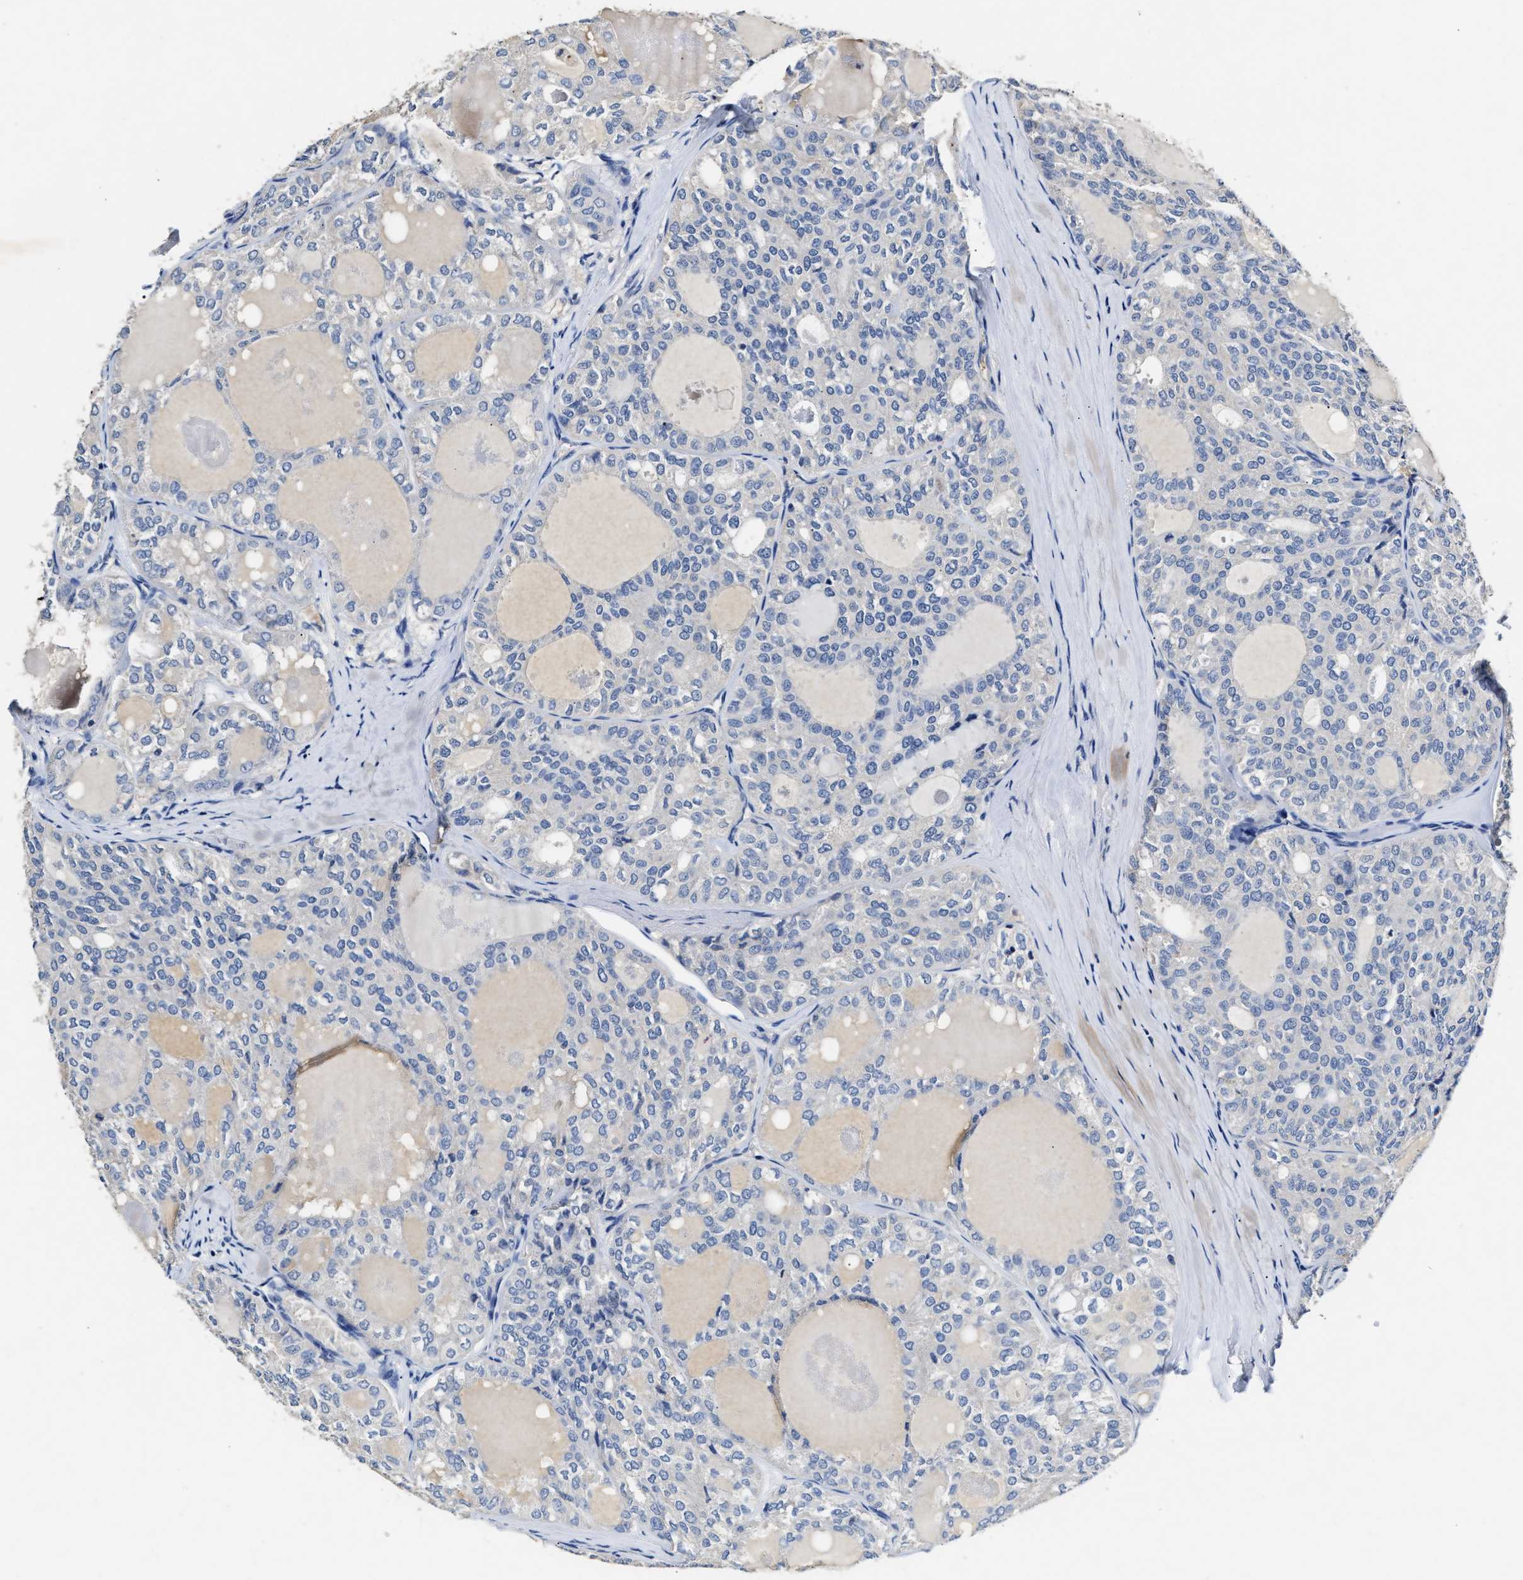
{"staining": {"intensity": "negative", "quantity": "none", "location": "none"}, "tissue": "thyroid cancer", "cell_type": "Tumor cells", "image_type": "cancer", "snomed": [{"axis": "morphology", "description": "Follicular adenoma carcinoma, NOS"}, {"axis": "topography", "description": "Thyroid gland"}], "caption": "This is an IHC histopathology image of human thyroid cancer. There is no expression in tumor cells.", "gene": "SLCO2B1", "patient": {"sex": "male", "age": 75}}